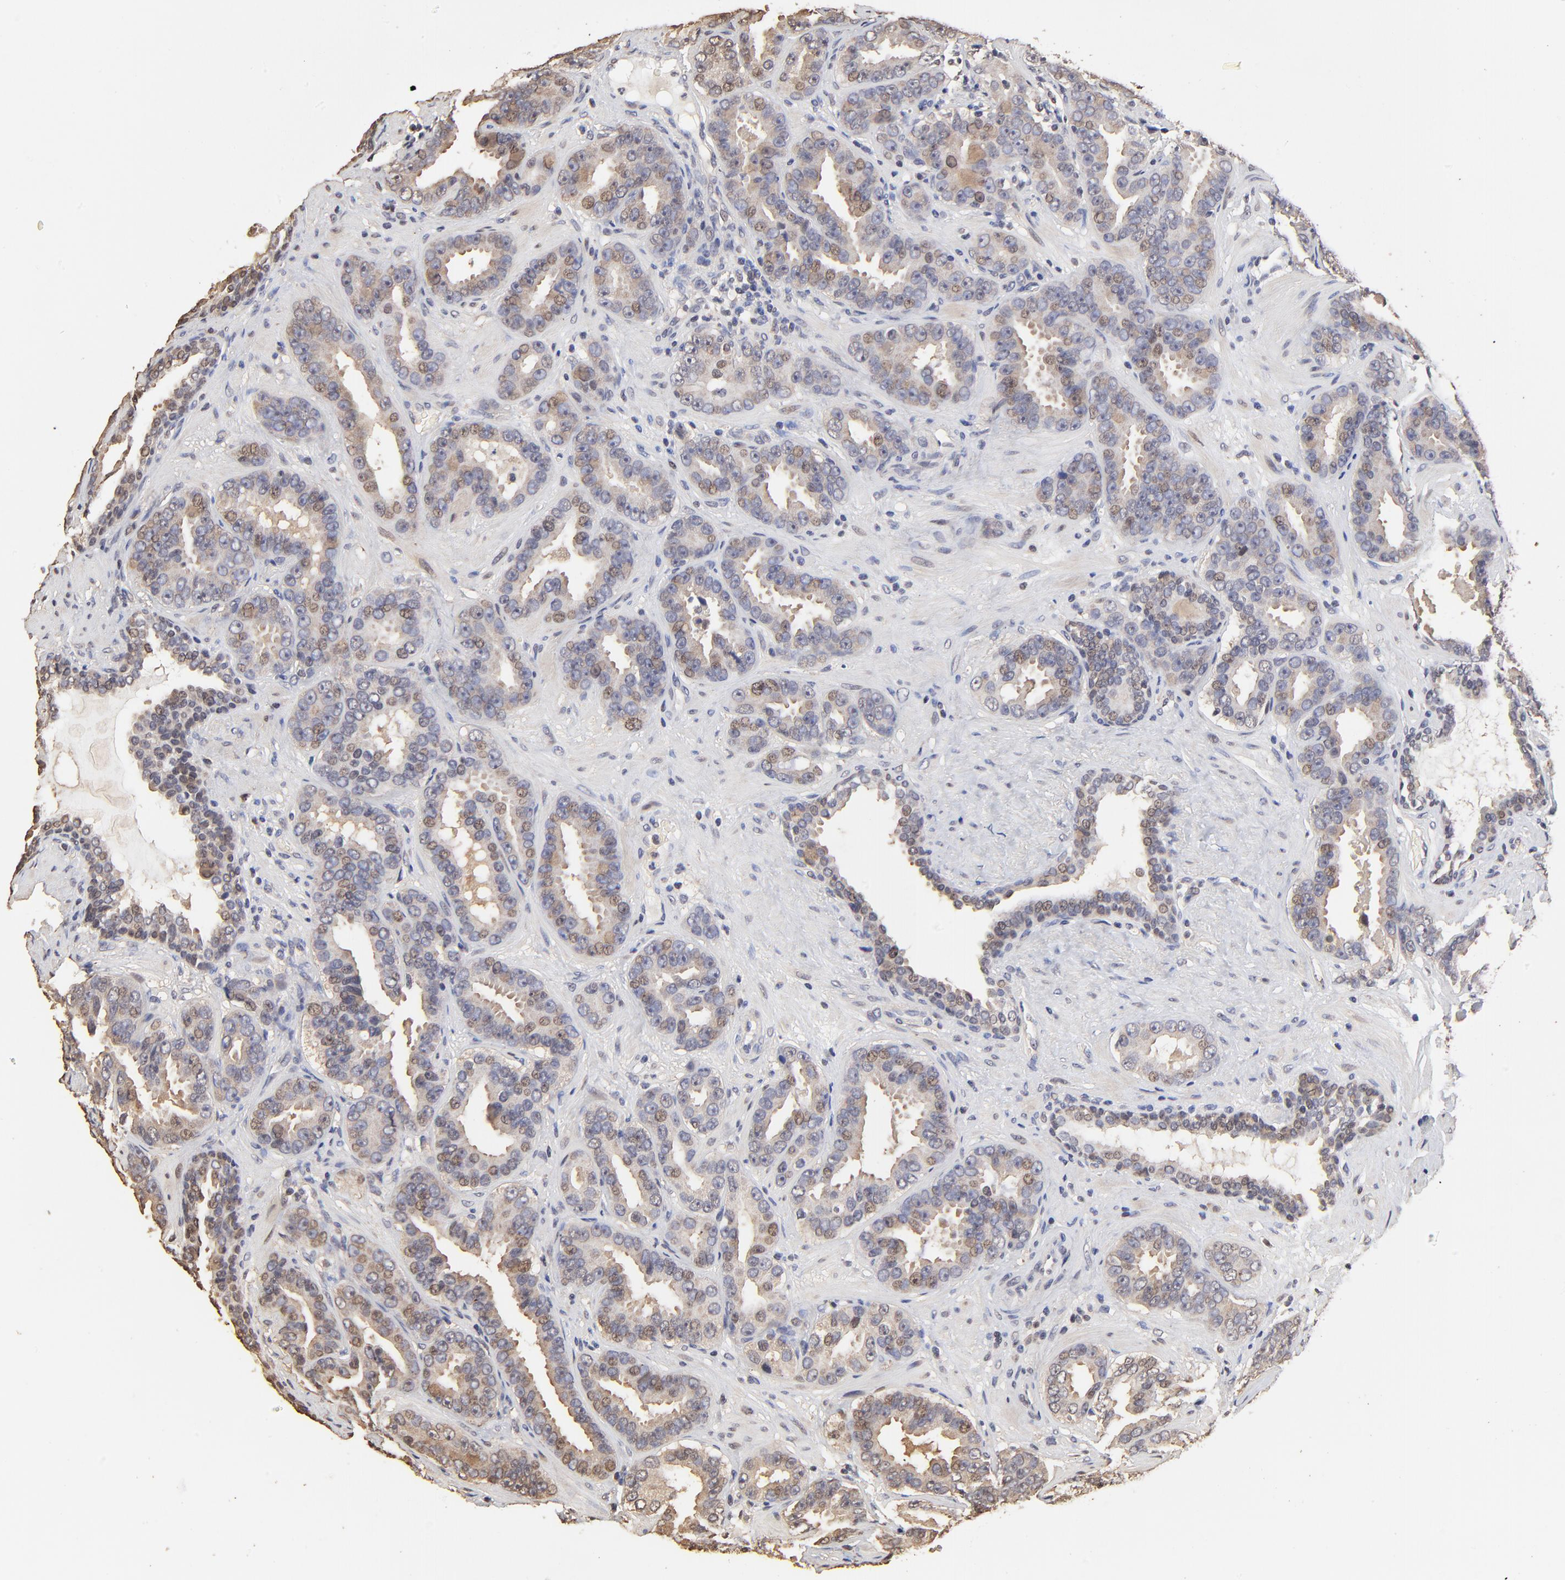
{"staining": {"intensity": "weak", "quantity": "25%-75%", "location": "nuclear"}, "tissue": "prostate cancer", "cell_type": "Tumor cells", "image_type": "cancer", "snomed": [{"axis": "morphology", "description": "Adenocarcinoma, Low grade"}, {"axis": "topography", "description": "Prostate"}], "caption": "Immunohistochemical staining of human prostate cancer (adenocarcinoma (low-grade)) exhibits low levels of weak nuclear protein staining in approximately 25%-75% of tumor cells.", "gene": "BIRC5", "patient": {"sex": "male", "age": 59}}